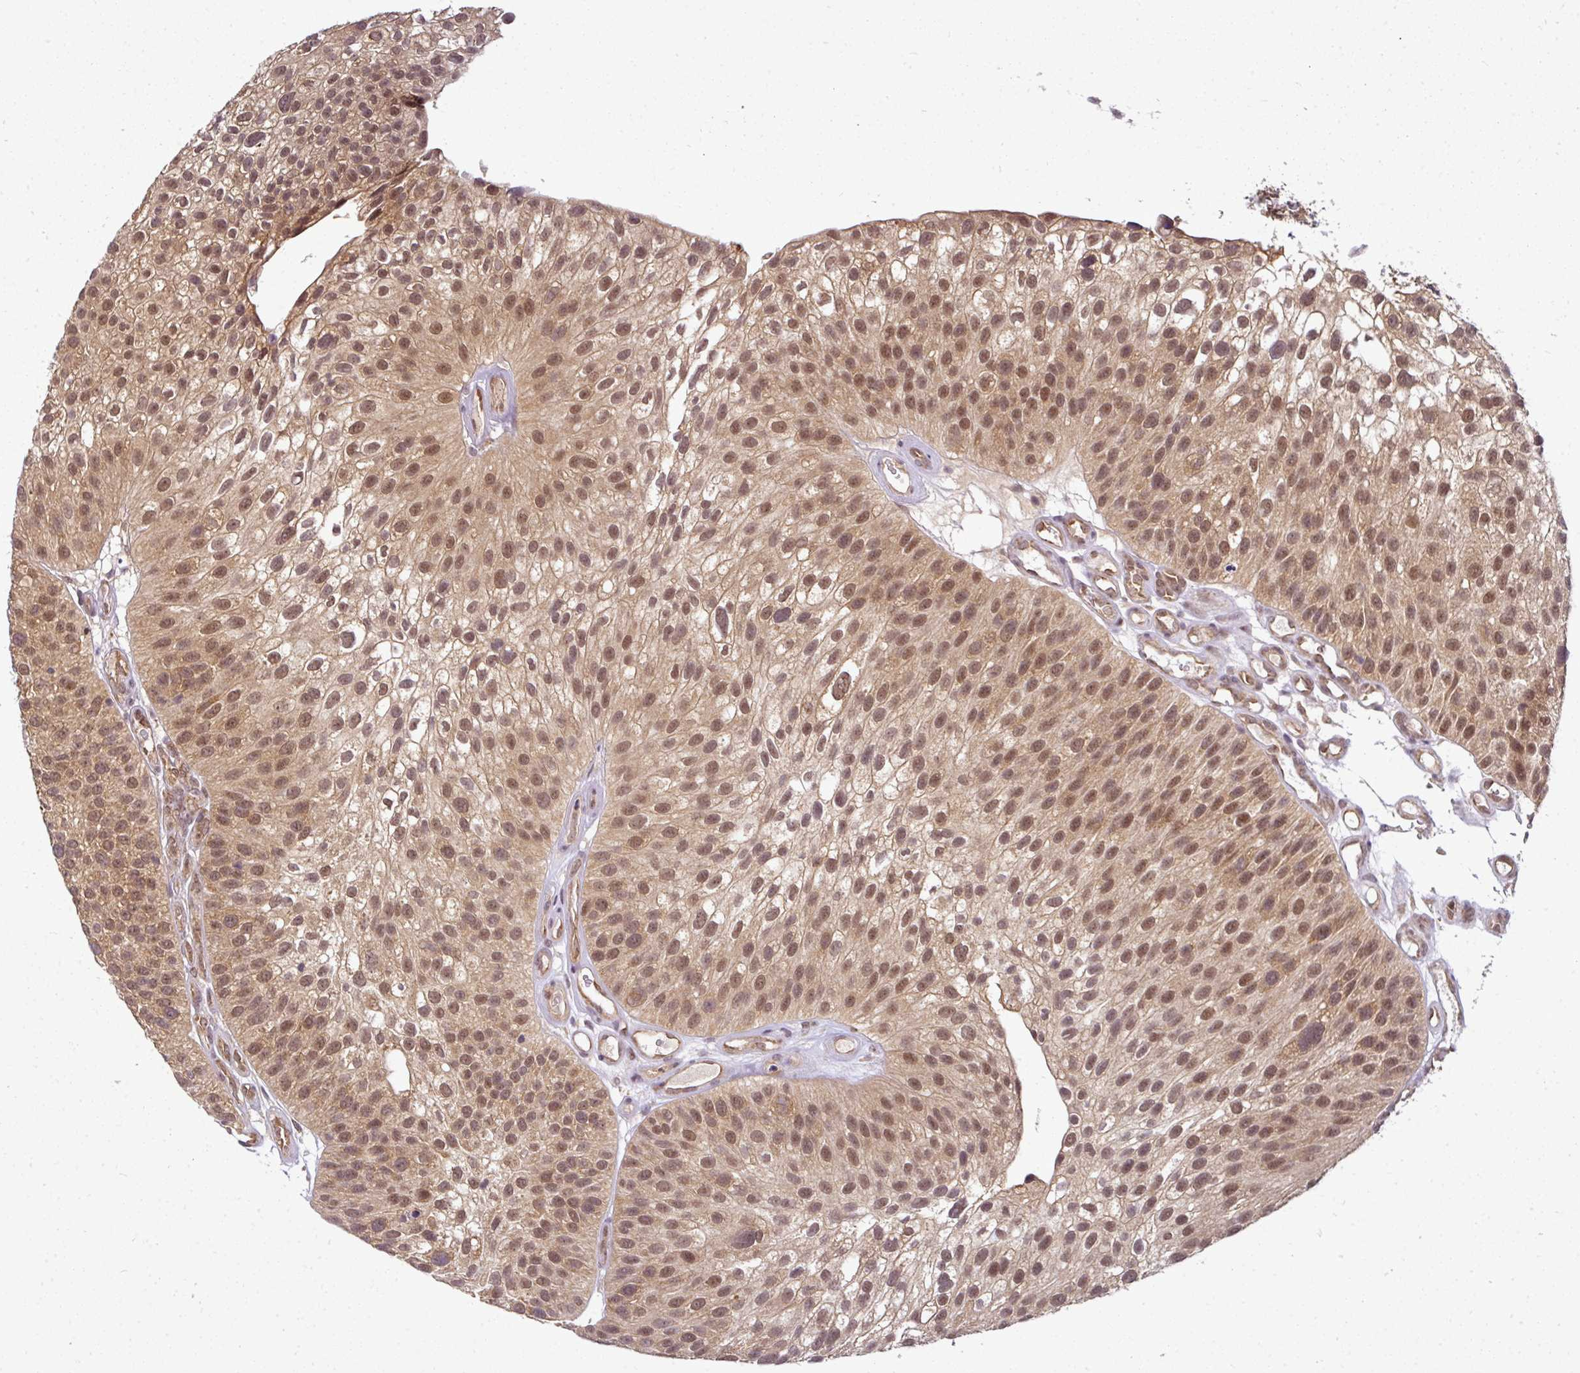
{"staining": {"intensity": "moderate", "quantity": ">75%", "location": "cytoplasmic/membranous,nuclear"}, "tissue": "urothelial cancer", "cell_type": "Tumor cells", "image_type": "cancer", "snomed": [{"axis": "morphology", "description": "Urothelial carcinoma, NOS"}, {"axis": "topography", "description": "Urinary bladder"}], "caption": "IHC (DAB (3,3'-diaminobenzidine)) staining of transitional cell carcinoma demonstrates moderate cytoplasmic/membranous and nuclear protein positivity in about >75% of tumor cells.", "gene": "RBM4B", "patient": {"sex": "male", "age": 87}}